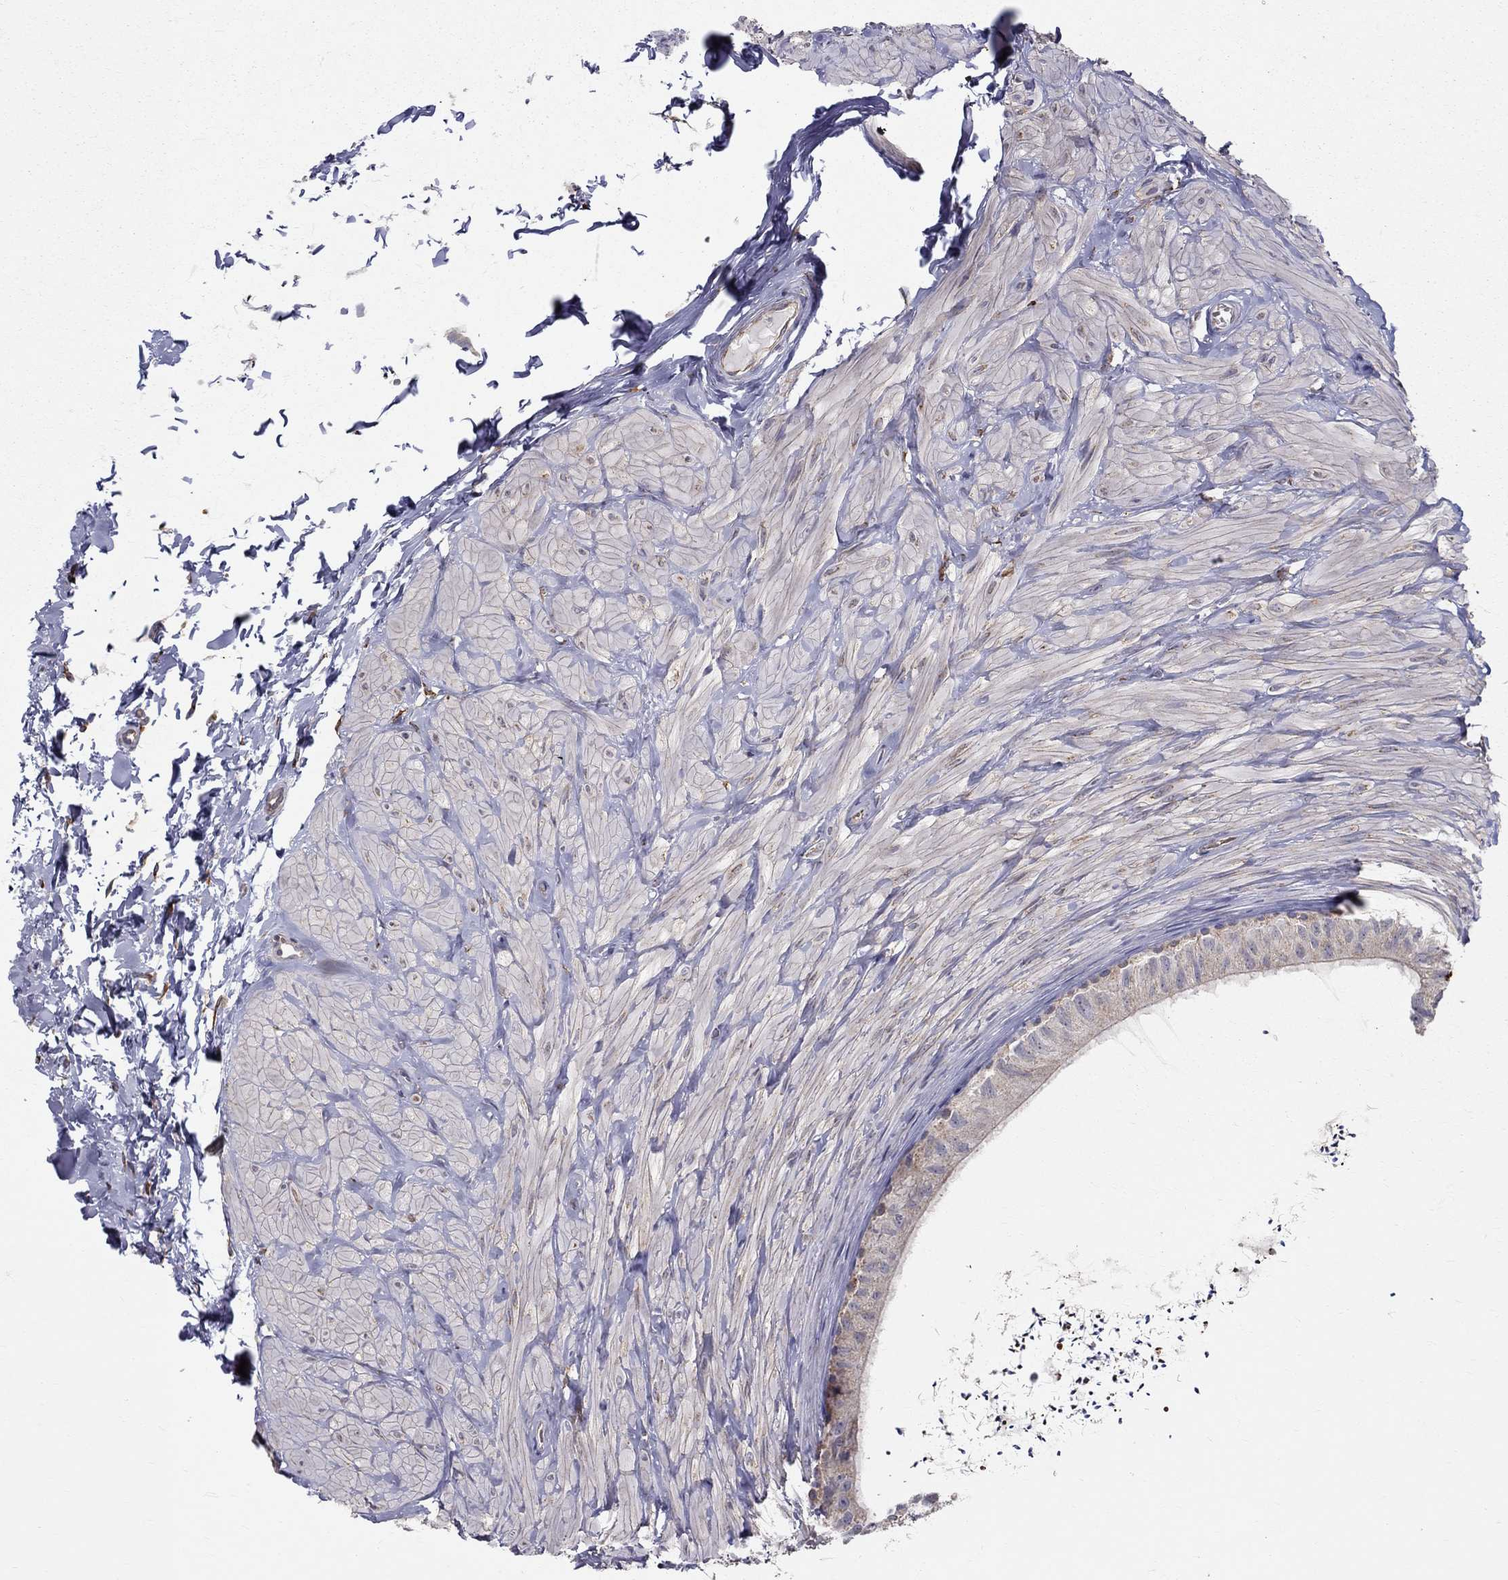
{"staining": {"intensity": "moderate", "quantity": "<25%", "location": "cytoplasmic/membranous"}, "tissue": "epididymis", "cell_type": "Glandular cells", "image_type": "normal", "snomed": [{"axis": "morphology", "description": "Normal tissue, NOS"}, {"axis": "topography", "description": "Epididymis"}], "caption": "Protein expression analysis of unremarkable epididymis displays moderate cytoplasmic/membranous expression in approximately <25% of glandular cells. (DAB = brown stain, brightfield microscopy at high magnification).", "gene": "PRDX4", "patient": {"sex": "male", "age": 32}}